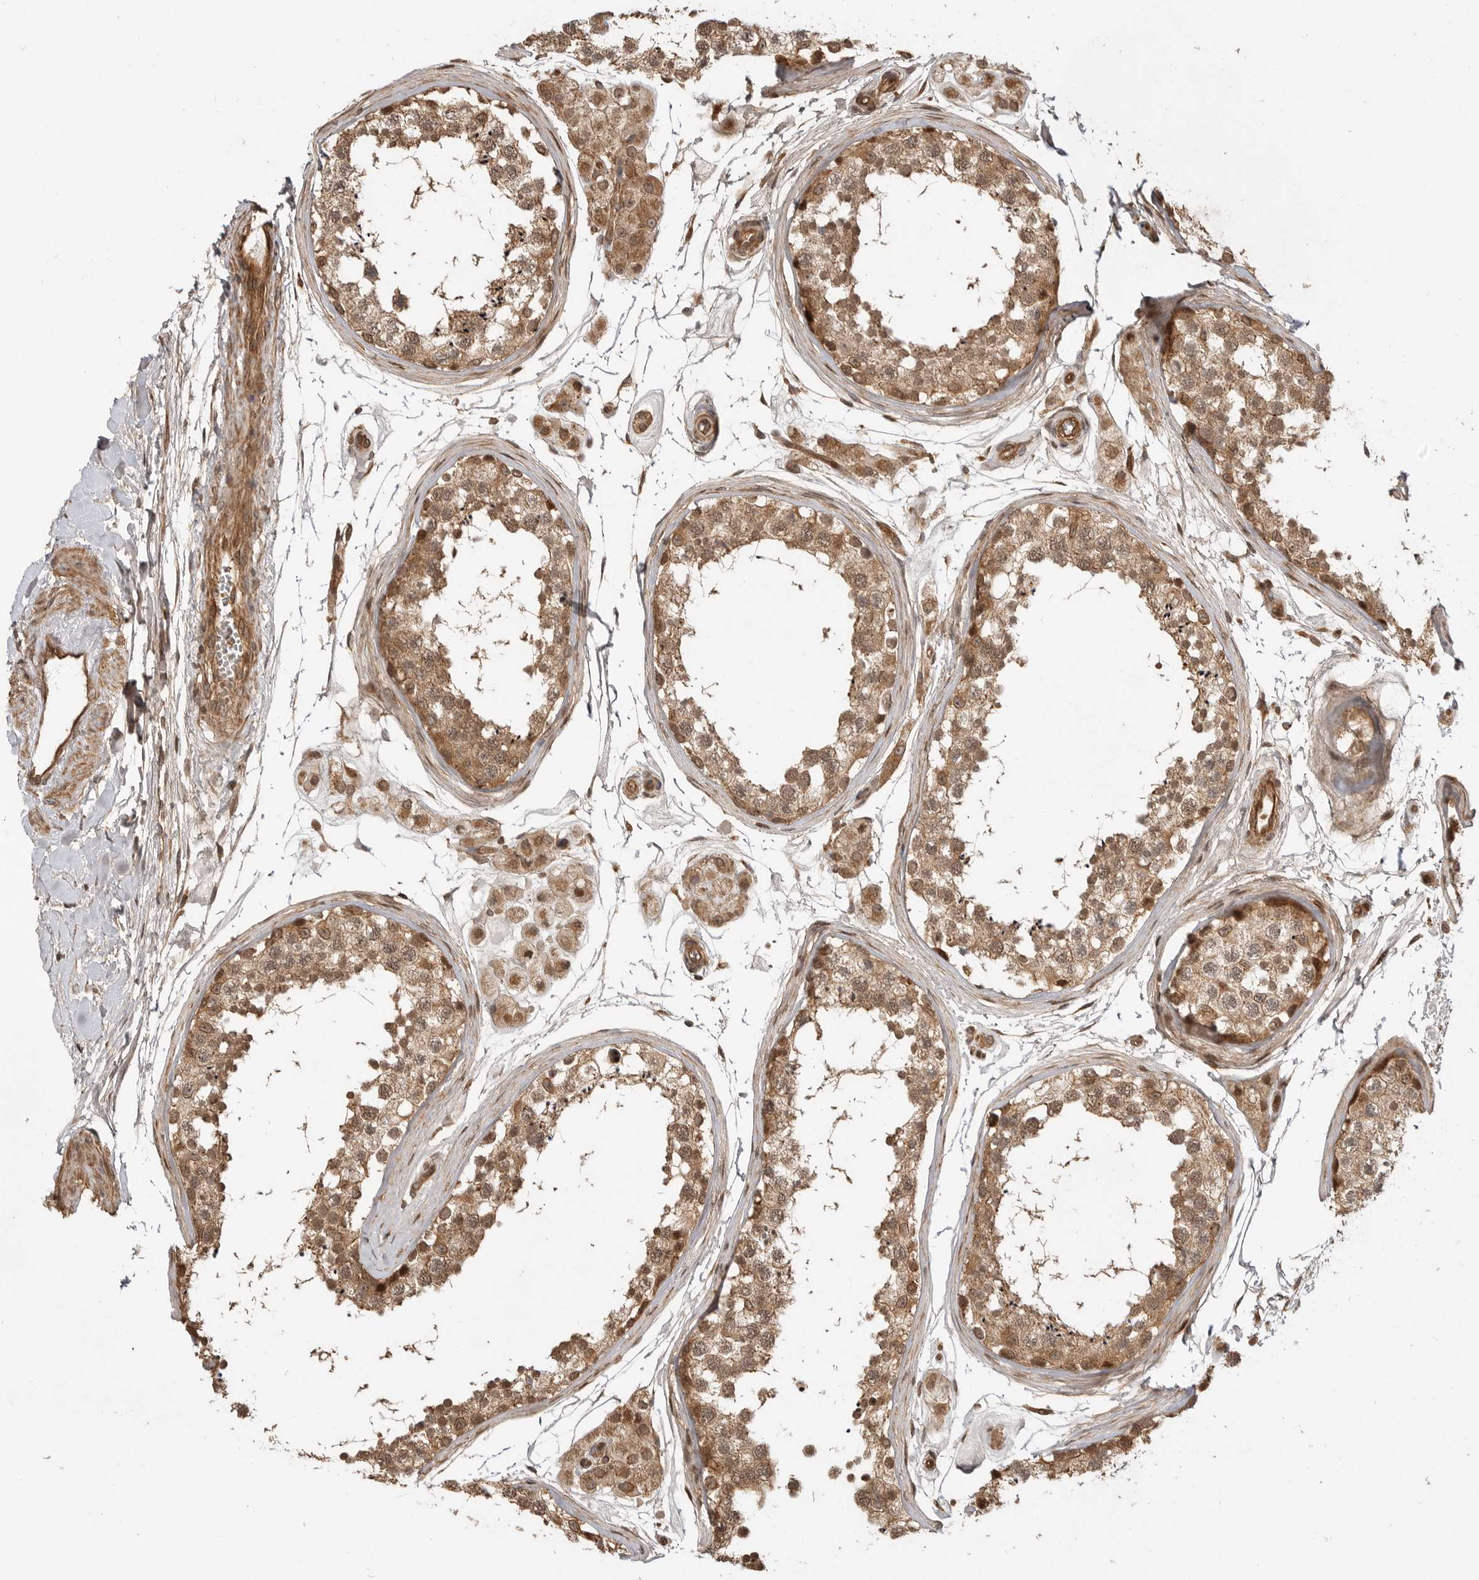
{"staining": {"intensity": "moderate", "quantity": ">75%", "location": "cytoplasmic/membranous"}, "tissue": "testis", "cell_type": "Cells in seminiferous ducts", "image_type": "normal", "snomed": [{"axis": "morphology", "description": "Normal tissue, NOS"}, {"axis": "topography", "description": "Testis"}], "caption": "DAB (3,3'-diaminobenzidine) immunohistochemical staining of benign testis displays moderate cytoplasmic/membranous protein staining in approximately >75% of cells in seminiferous ducts.", "gene": "ADPRS", "patient": {"sex": "male", "age": 56}}